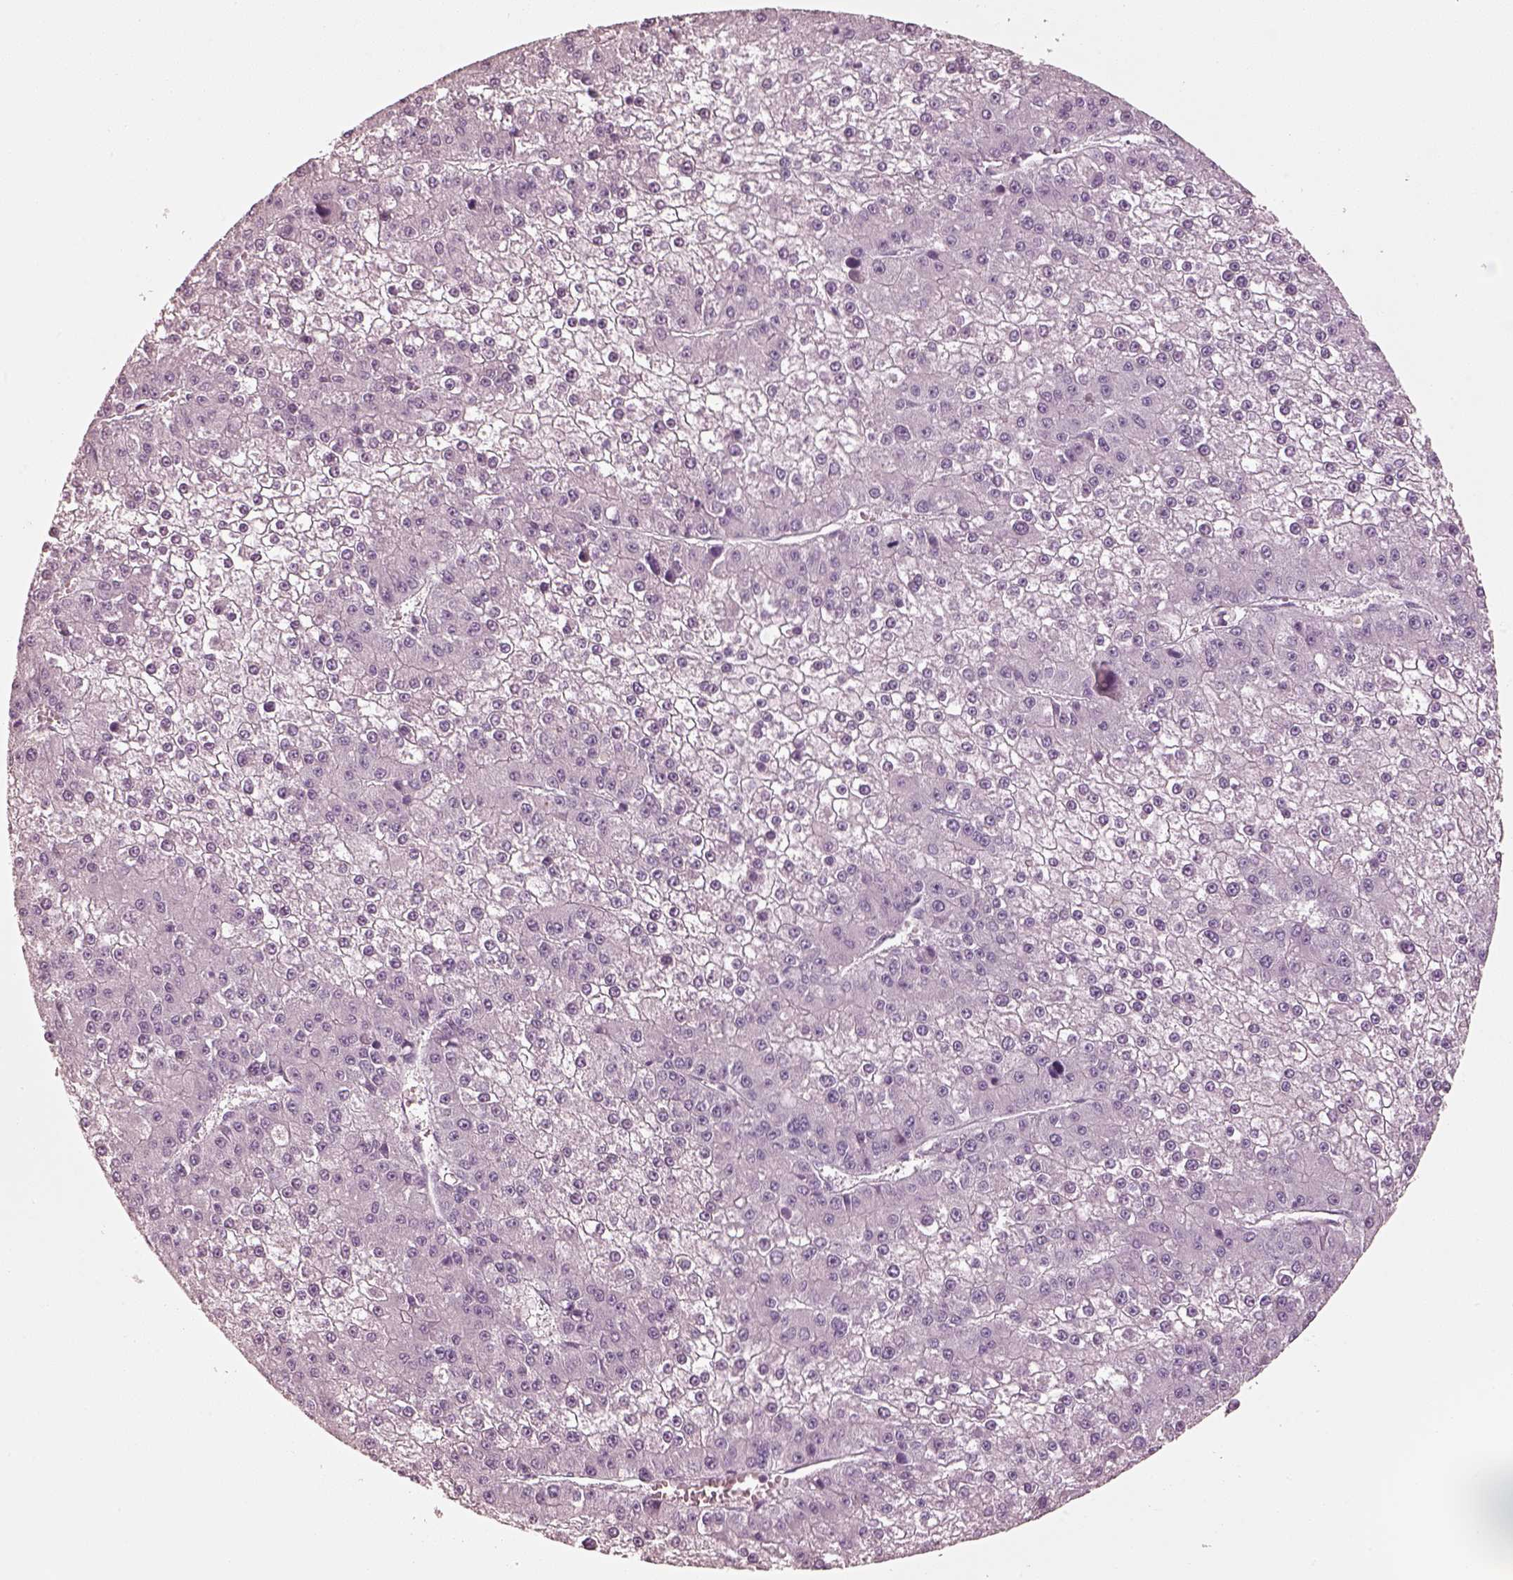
{"staining": {"intensity": "negative", "quantity": "none", "location": "none"}, "tissue": "liver cancer", "cell_type": "Tumor cells", "image_type": "cancer", "snomed": [{"axis": "morphology", "description": "Carcinoma, Hepatocellular, NOS"}, {"axis": "topography", "description": "Liver"}], "caption": "High power microscopy histopathology image of an immunohistochemistry (IHC) image of liver cancer (hepatocellular carcinoma), revealing no significant expression in tumor cells.", "gene": "R3HDML", "patient": {"sex": "female", "age": 73}}